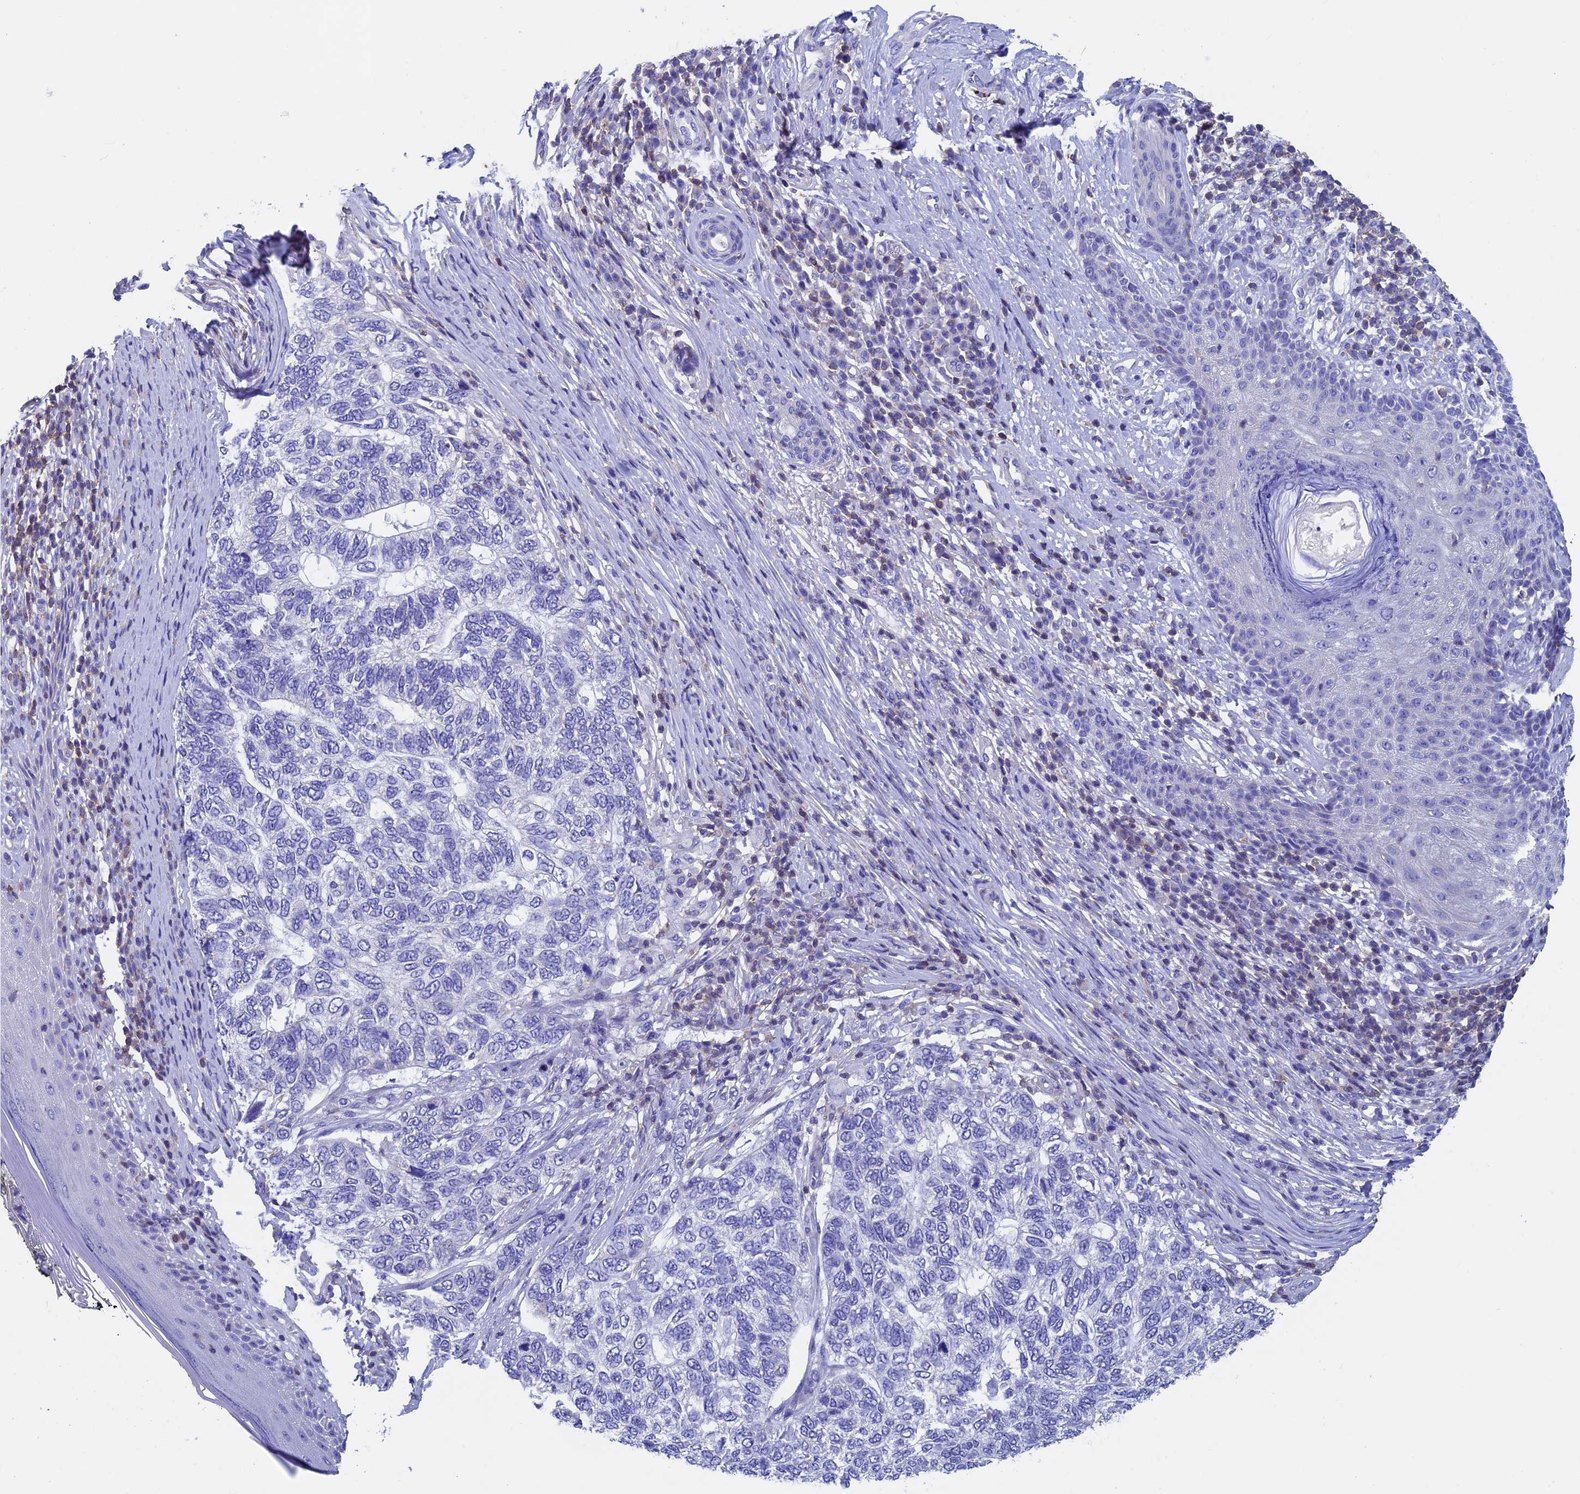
{"staining": {"intensity": "negative", "quantity": "none", "location": "none"}, "tissue": "skin cancer", "cell_type": "Tumor cells", "image_type": "cancer", "snomed": [{"axis": "morphology", "description": "Basal cell carcinoma"}, {"axis": "topography", "description": "Skin"}], "caption": "High power microscopy micrograph of an immunohistochemistry photomicrograph of skin basal cell carcinoma, revealing no significant expression in tumor cells.", "gene": "SEPTIN1", "patient": {"sex": "female", "age": 65}}